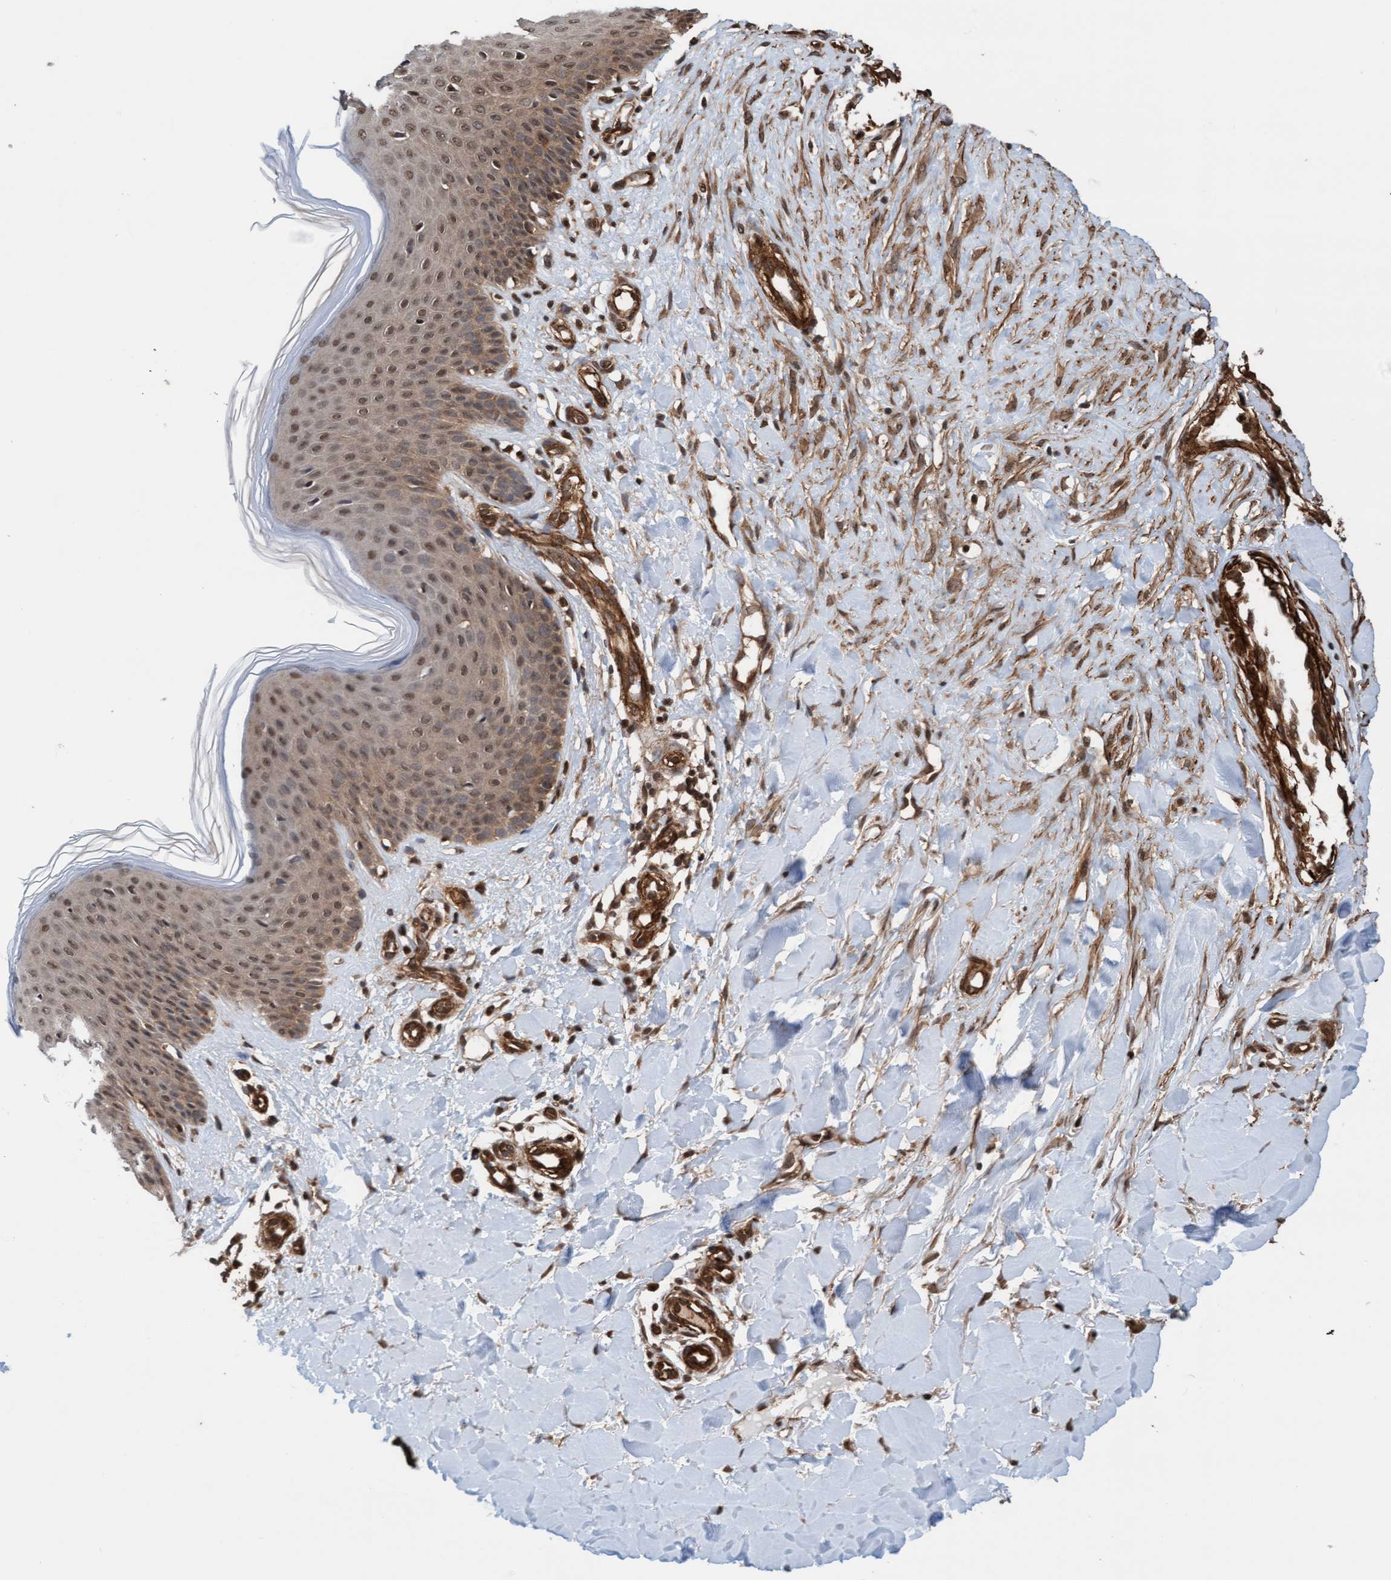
{"staining": {"intensity": "moderate", "quantity": ">75%", "location": "cytoplasmic/membranous"}, "tissue": "skin", "cell_type": "Fibroblasts", "image_type": "normal", "snomed": [{"axis": "morphology", "description": "Normal tissue, NOS"}, {"axis": "topography", "description": "Skin"}], "caption": "Immunohistochemical staining of benign human skin shows moderate cytoplasmic/membranous protein positivity in about >75% of fibroblasts.", "gene": "STXBP4", "patient": {"sex": "male", "age": 41}}